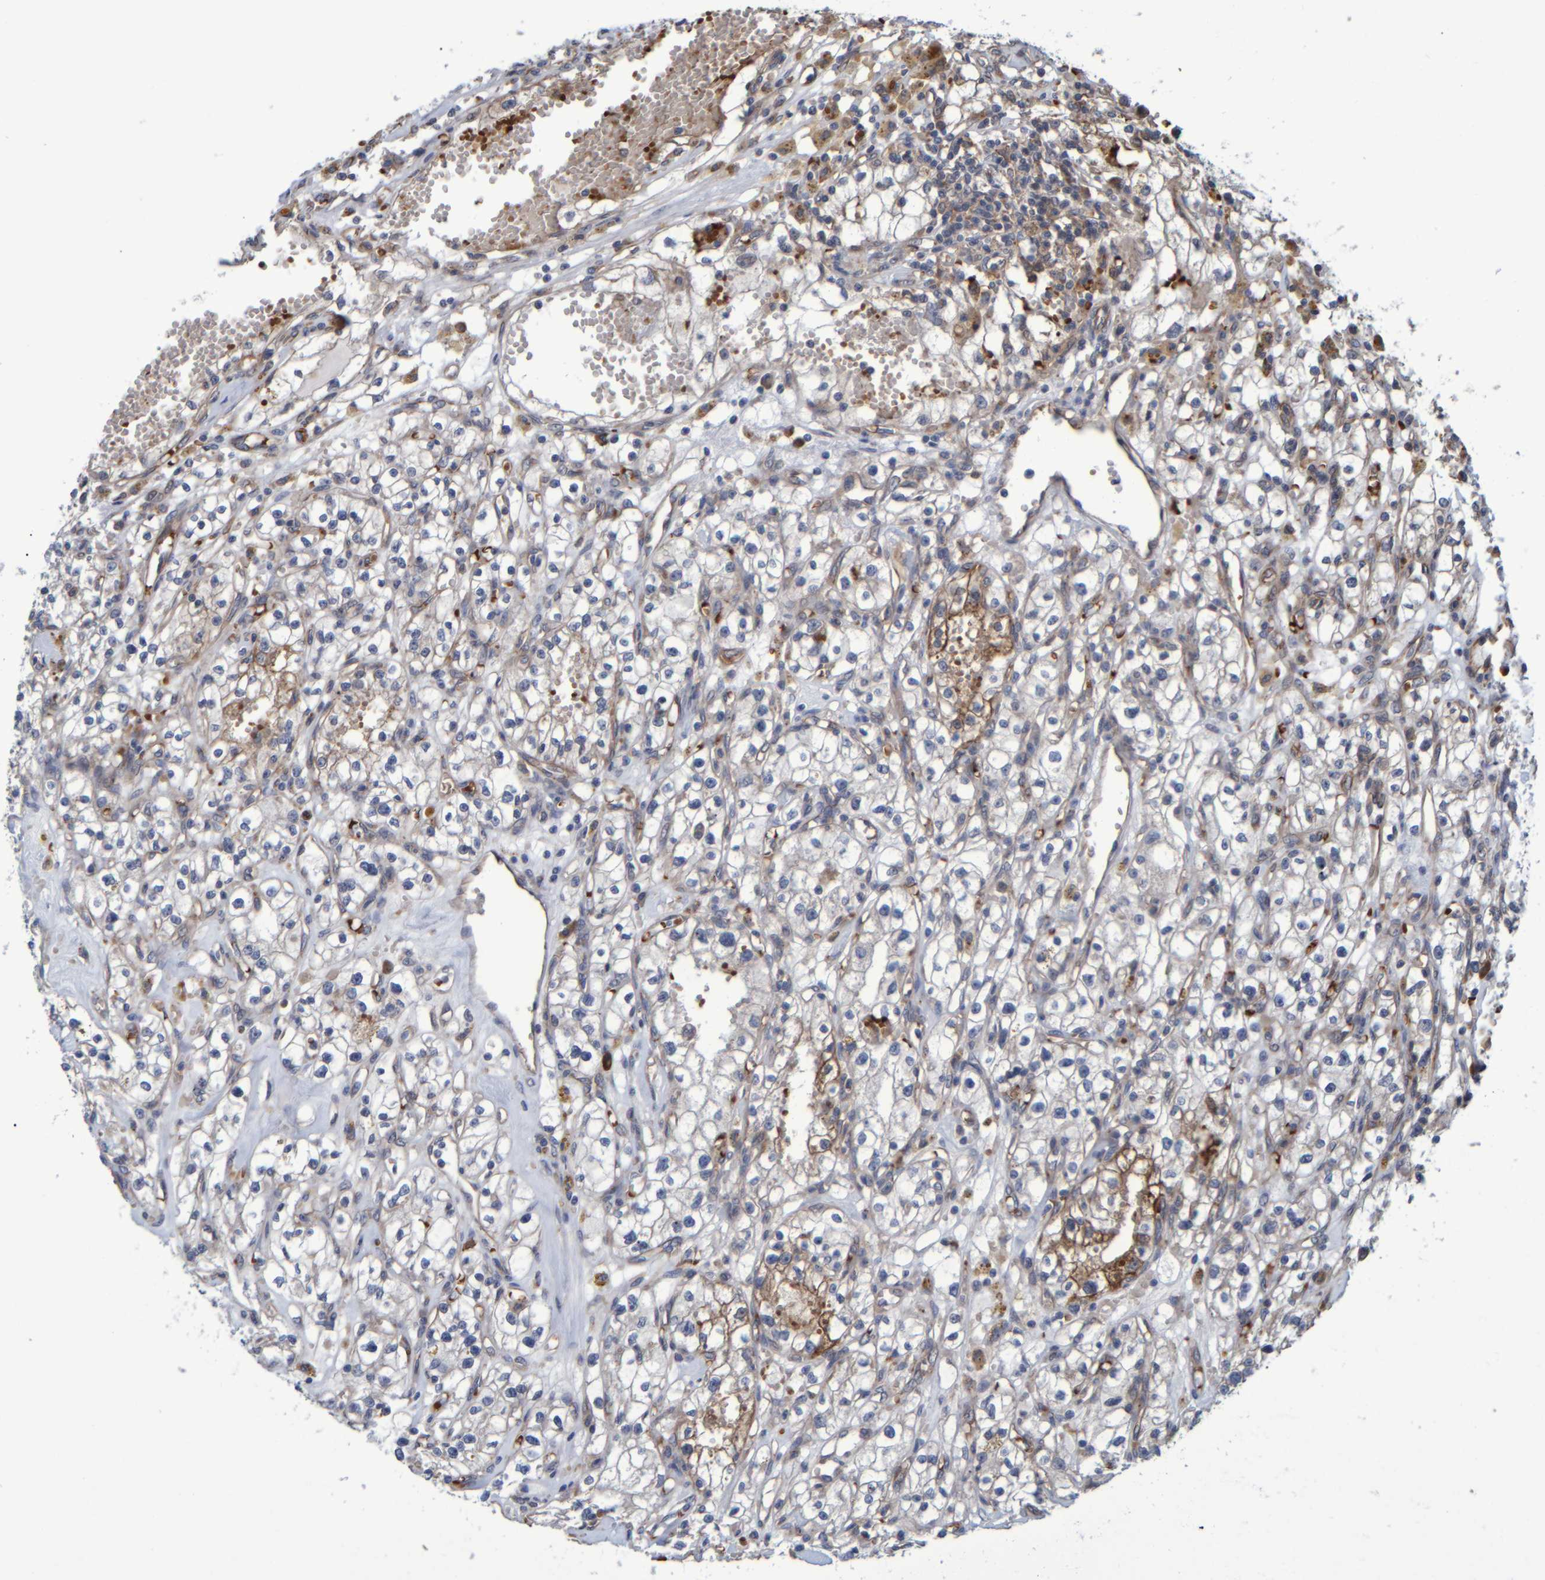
{"staining": {"intensity": "weak", "quantity": "25%-75%", "location": "cytoplasmic/membranous"}, "tissue": "renal cancer", "cell_type": "Tumor cells", "image_type": "cancer", "snomed": [{"axis": "morphology", "description": "Adenocarcinoma, NOS"}, {"axis": "topography", "description": "Kidney"}], "caption": "Immunohistochemistry (IHC) histopathology image of human adenocarcinoma (renal) stained for a protein (brown), which exhibits low levels of weak cytoplasmic/membranous positivity in about 25%-75% of tumor cells.", "gene": "SPAG5", "patient": {"sex": "male", "age": 56}}